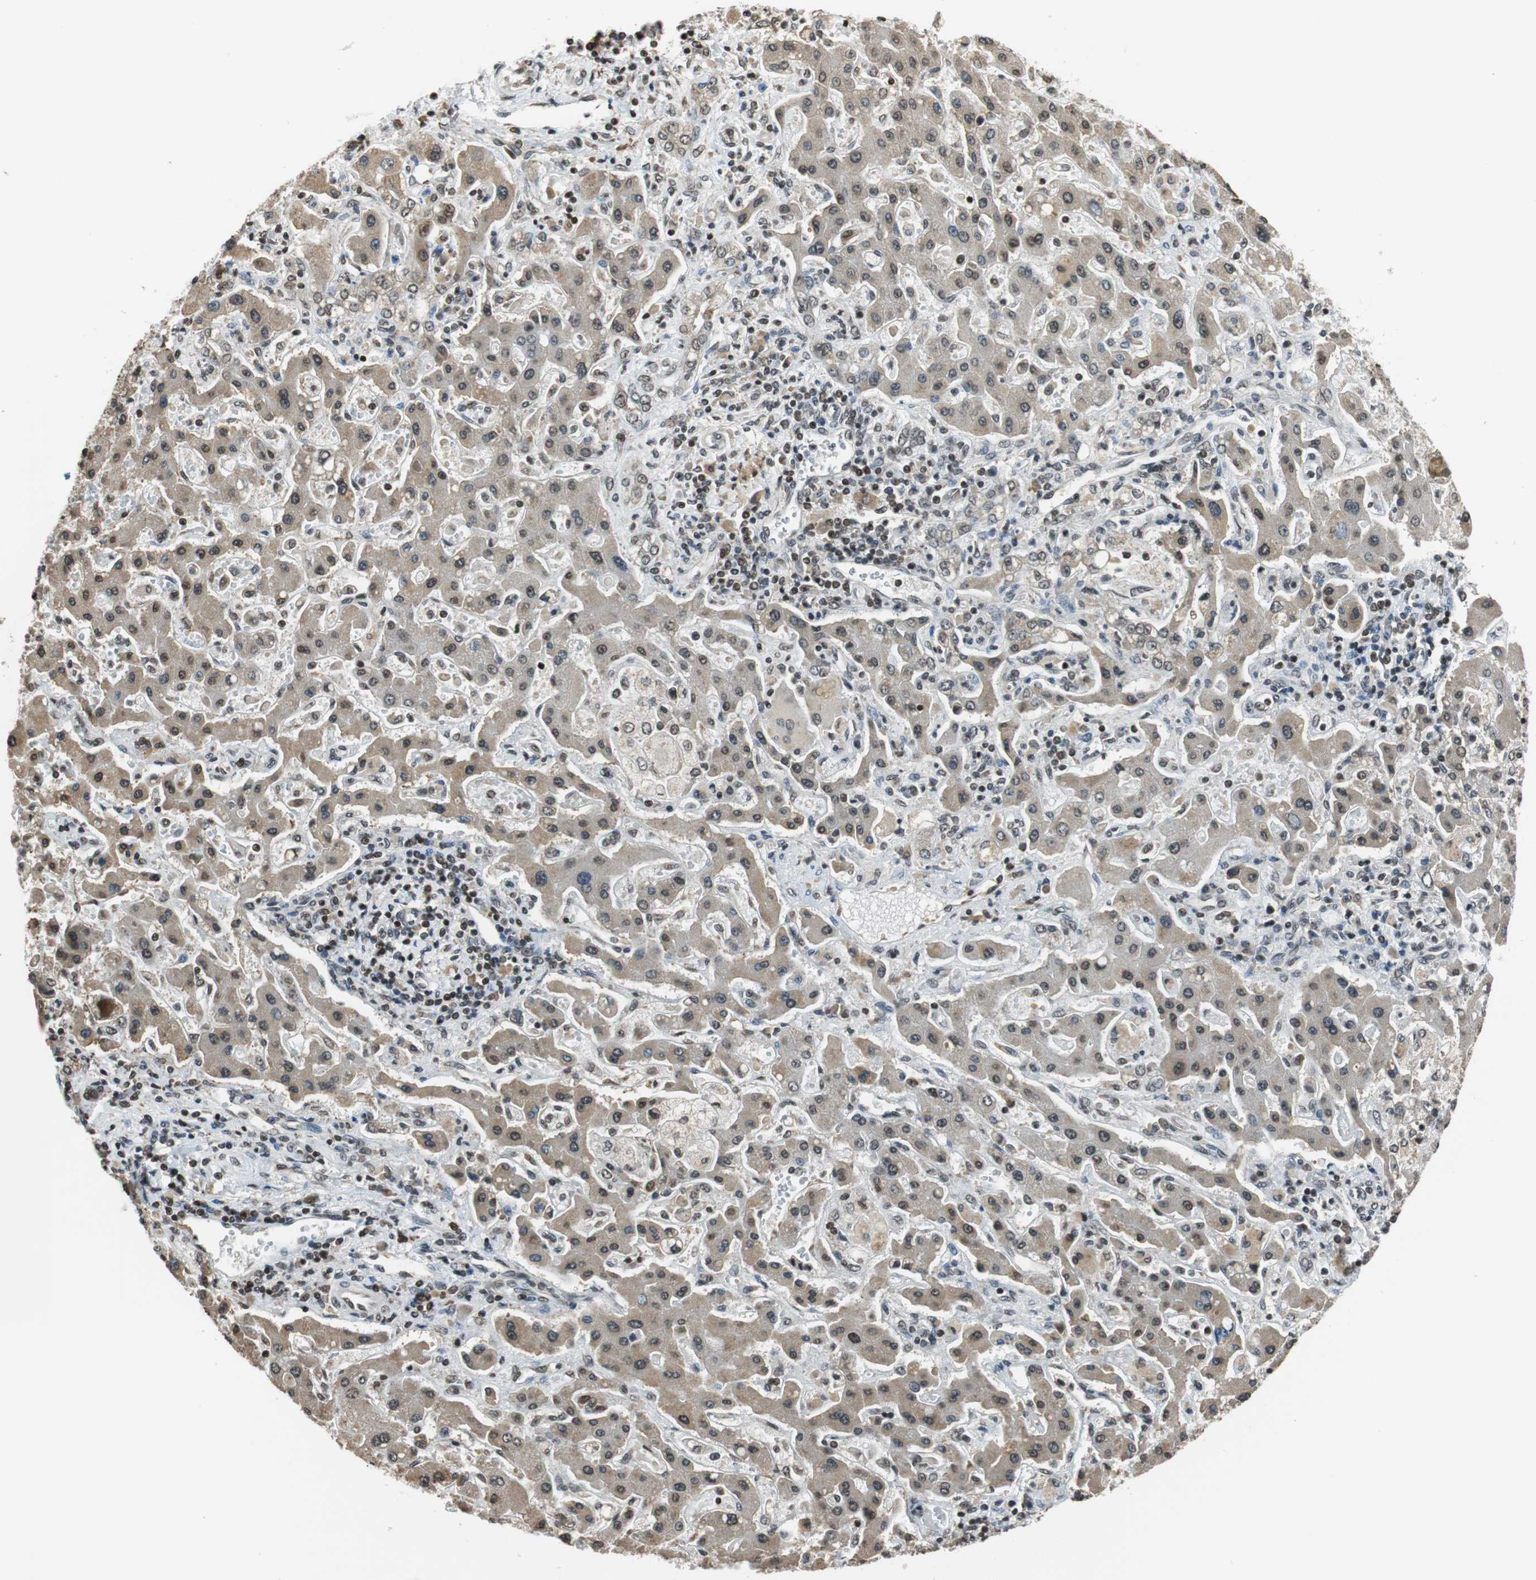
{"staining": {"intensity": "moderate", "quantity": ">75%", "location": "nuclear"}, "tissue": "liver cancer", "cell_type": "Tumor cells", "image_type": "cancer", "snomed": [{"axis": "morphology", "description": "Cholangiocarcinoma"}, {"axis": "topography", "description": "Liver"}], "caption": "Human liver cancer stained for a protein (brown) reveals moderate nuclear positive staining in approximately >75% of tumor cells.", "gene": "REST", "patient": {"sex": "male", "age": 50}}